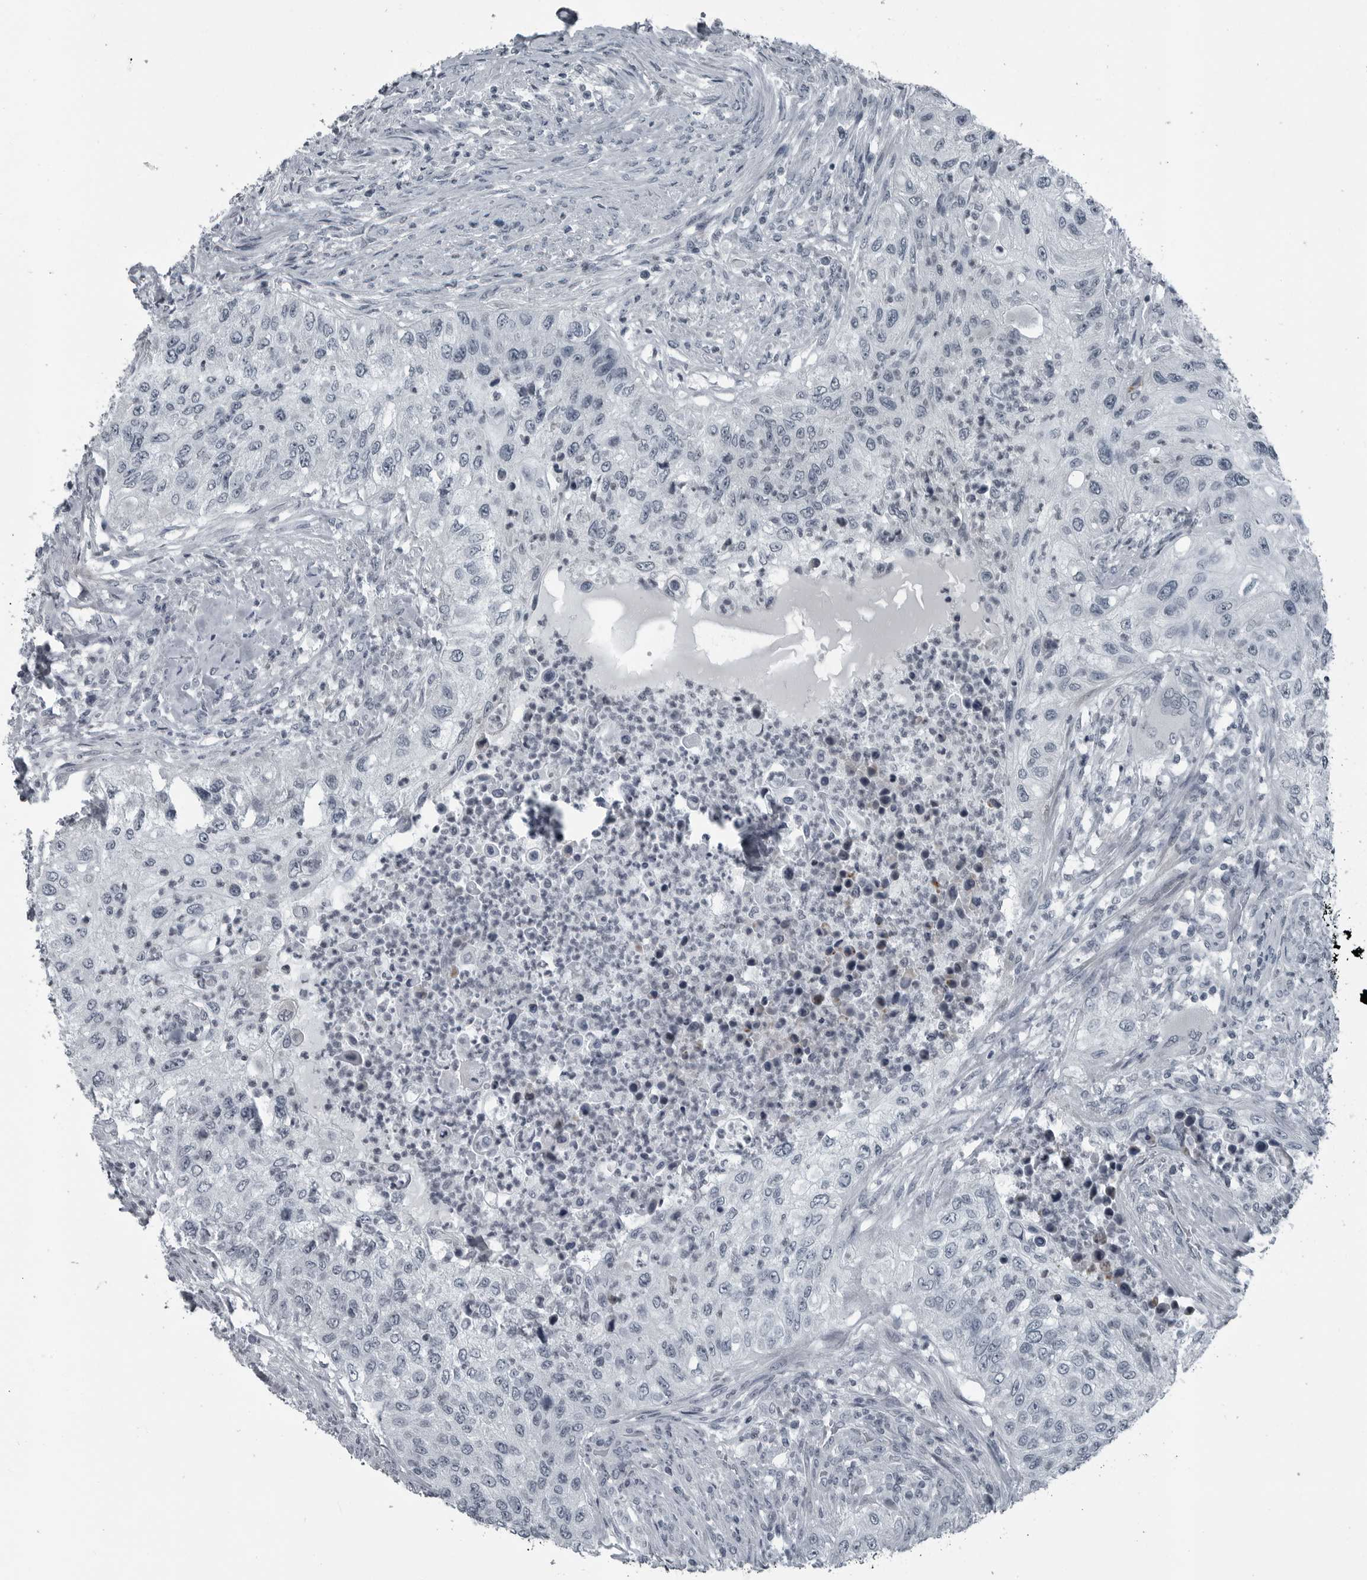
{"staining": {"intensity": "negative", "quantity": "none", "location": "none"}, "tissue": "urothelial cancer", "cell_type": "Tumor cells", "image_type": "cancer", "snomed": [{"axis": "morphology", "description": "Urothelial carcinoma, High grade"}, {"axis": "topography", "description": "Urinary bladder"}], "caption": "Tumor cells are negative for brown protein staining in urothelial cancer.", "gene": "DNAAF11", "patient": {"sex": "female", "age": 60}}